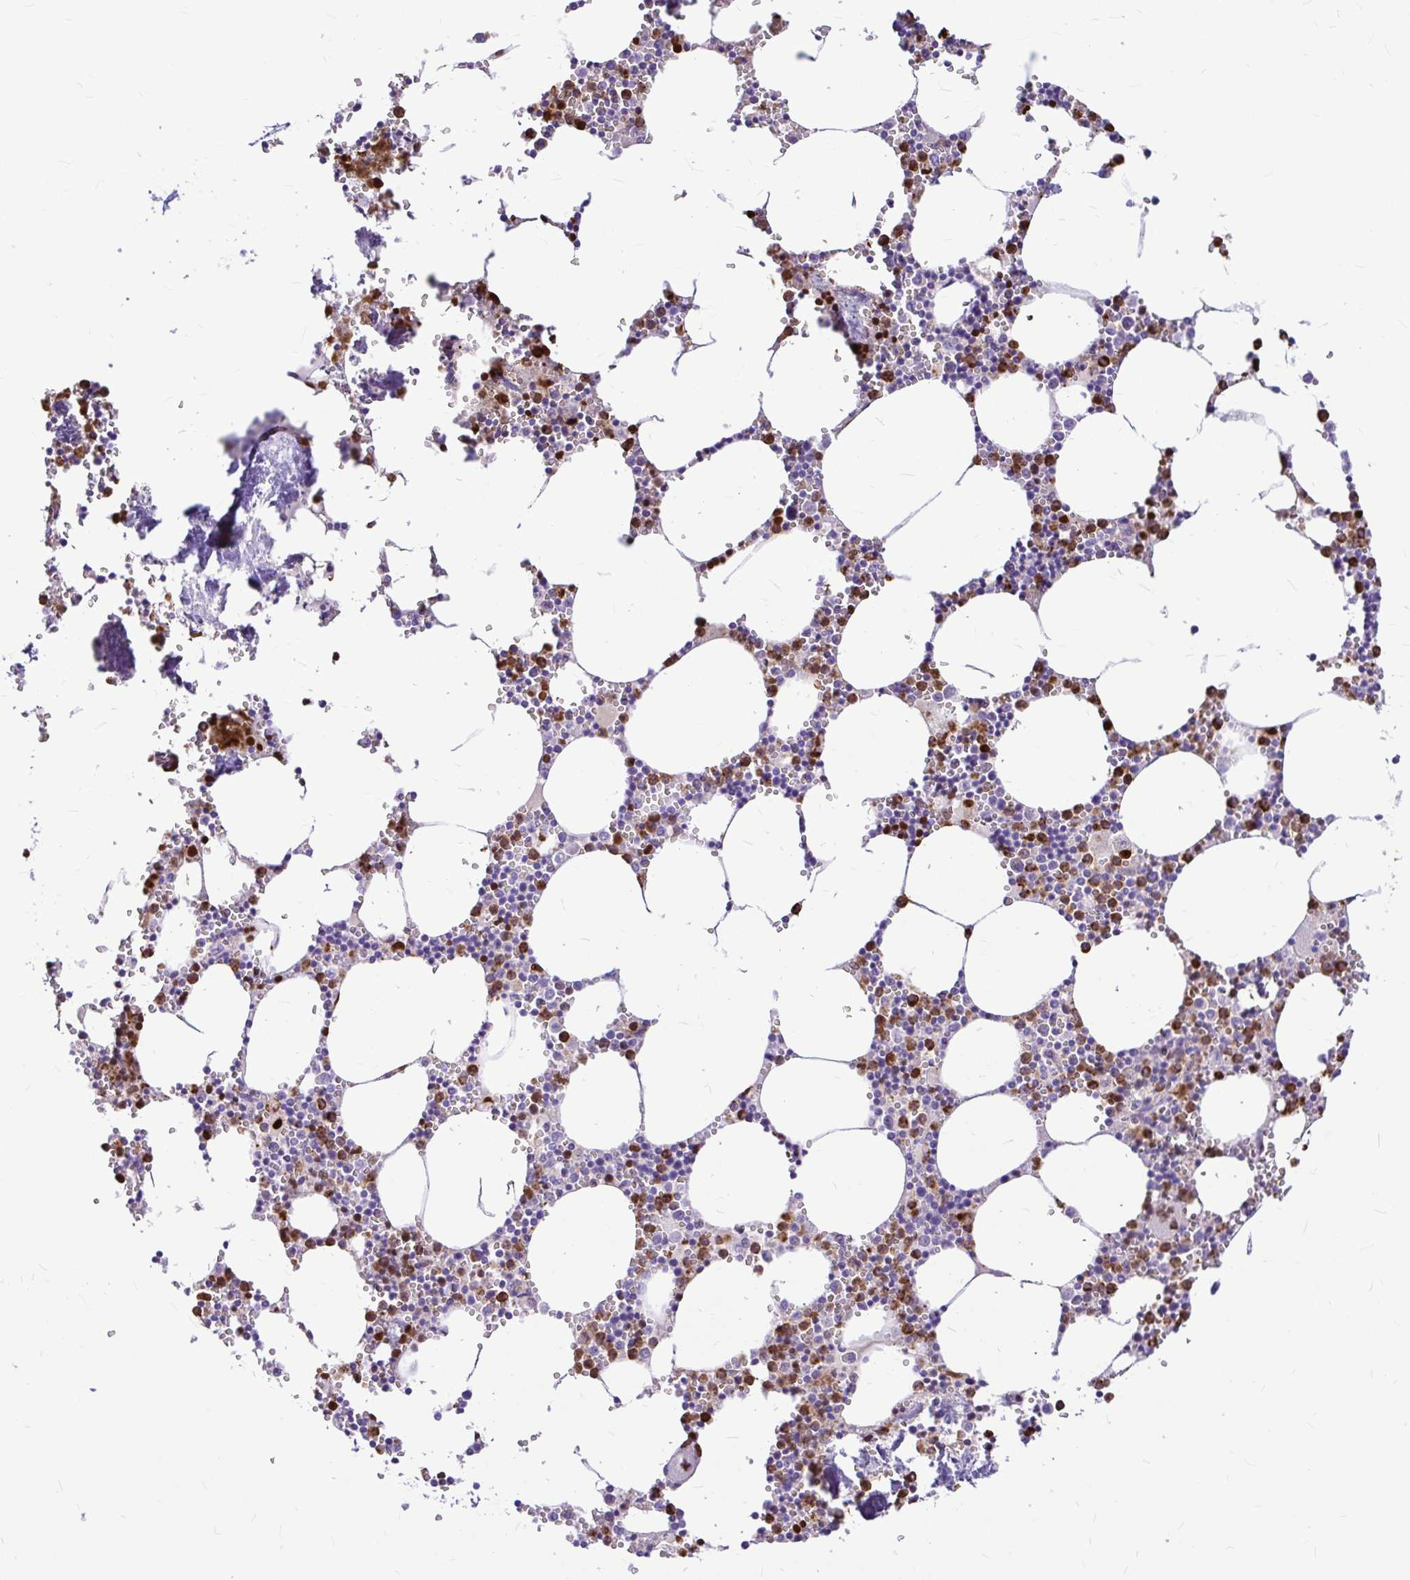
{"staining": {"intensity": "moderate", "quantity": "25%-75%", "location": "cytoplasmic/membranous"}, "tissue": "bone marrow", "cell_type": "Hematopoietic cells", "image_type": "normal", "snomed": [{"axis": "morphology", "description": "Normal tissue, NOS"}, {"axis": "topography", "description": "Bone marrow"}], "caption": "Immunohistochemical staining of normal human bone marrow exhibits 25%-75% levels of moderate cytoplasmic/membranous protein positivity in about 25%-75% of hematopoietic cells.", "gene": "CLEC1B", "patient": {"sex": "male", "age": 54}}